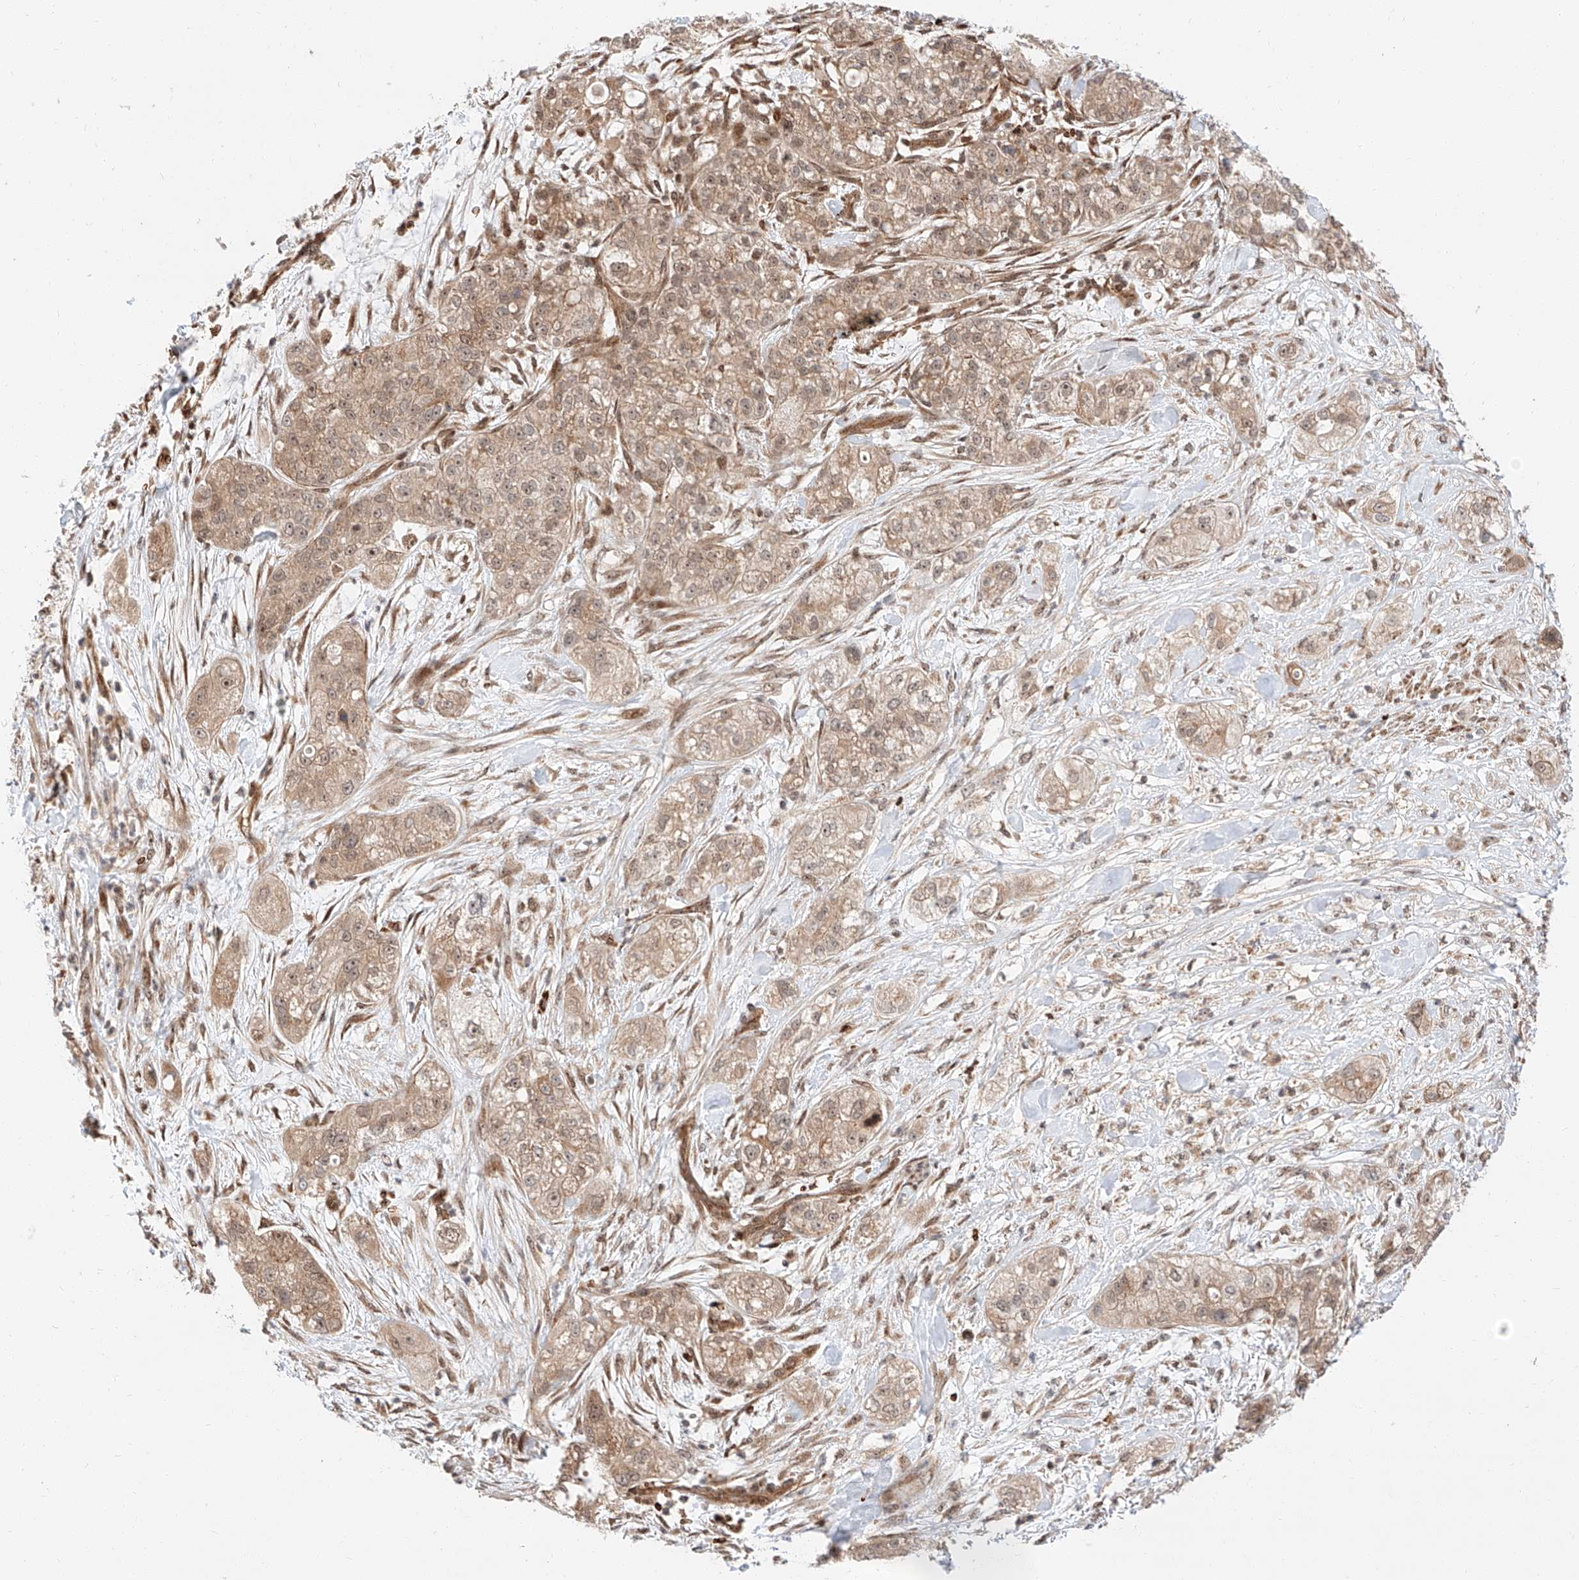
{"staining": {"intensity": "weak", "quantity": ">75%", "location": "cytoplasmic/membranous"}, "tissue": "pancreatic cancer", "cell_type": "Tumor cells", "image_type": "cancer", "snomed": [{"axis": "morphology", "description": "Adenocarcinoma, NOS"}, {"axis": "topography", "description": "Pancreas"}], "caption": "DAB immunohistochemical staining of adenocarcinoma (pancreatic) demonstrates weak cytoplasmic/membranous protein expression in about >75% of tumor cells.", "gene": "THTPA", "patient": {"sex": "female", "age": 78}}